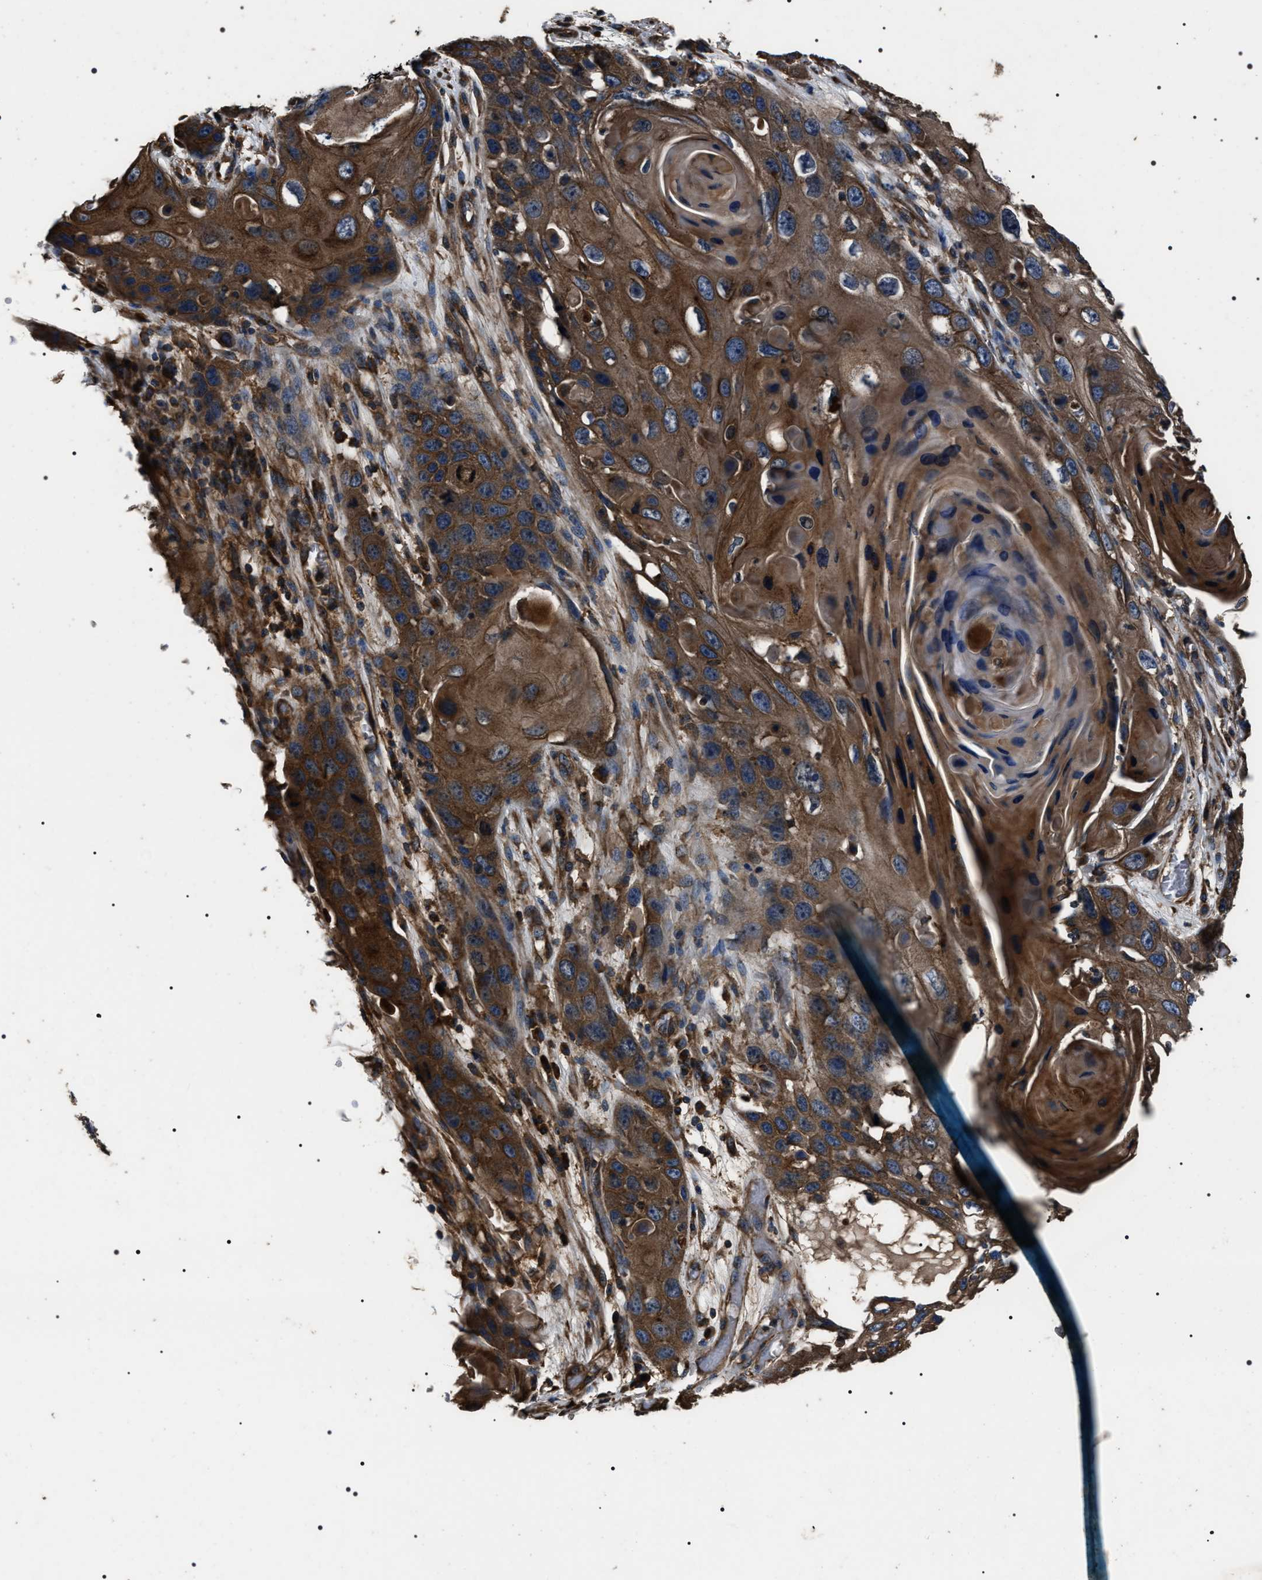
{"staining": {"intensity": "strong", "quantity": ">75%", "location": "cytoplasmic/membranous"}, "tissue": "skin cancer", "cell_type": "Tumor cells", "image_type": "cancer", "snomed": [{"axis": "morphology", "description": "Squamous cell carcinoma, NOS"}, {"axis": "topography", "description": "Skin"}], "caption": "Immunohistochemistry (IHC) histopathology image of neoplastic tissue: skin squamous cell carcinoma stained using IHC exhibits high levels of strong protein expression localized specifically in the cytoplasmic/membranous of tumor cells, appearing as a cytoplasmic/membranous brown color.", "gene": "HSCB", "patient": {"sex": "male", "age": 55}}